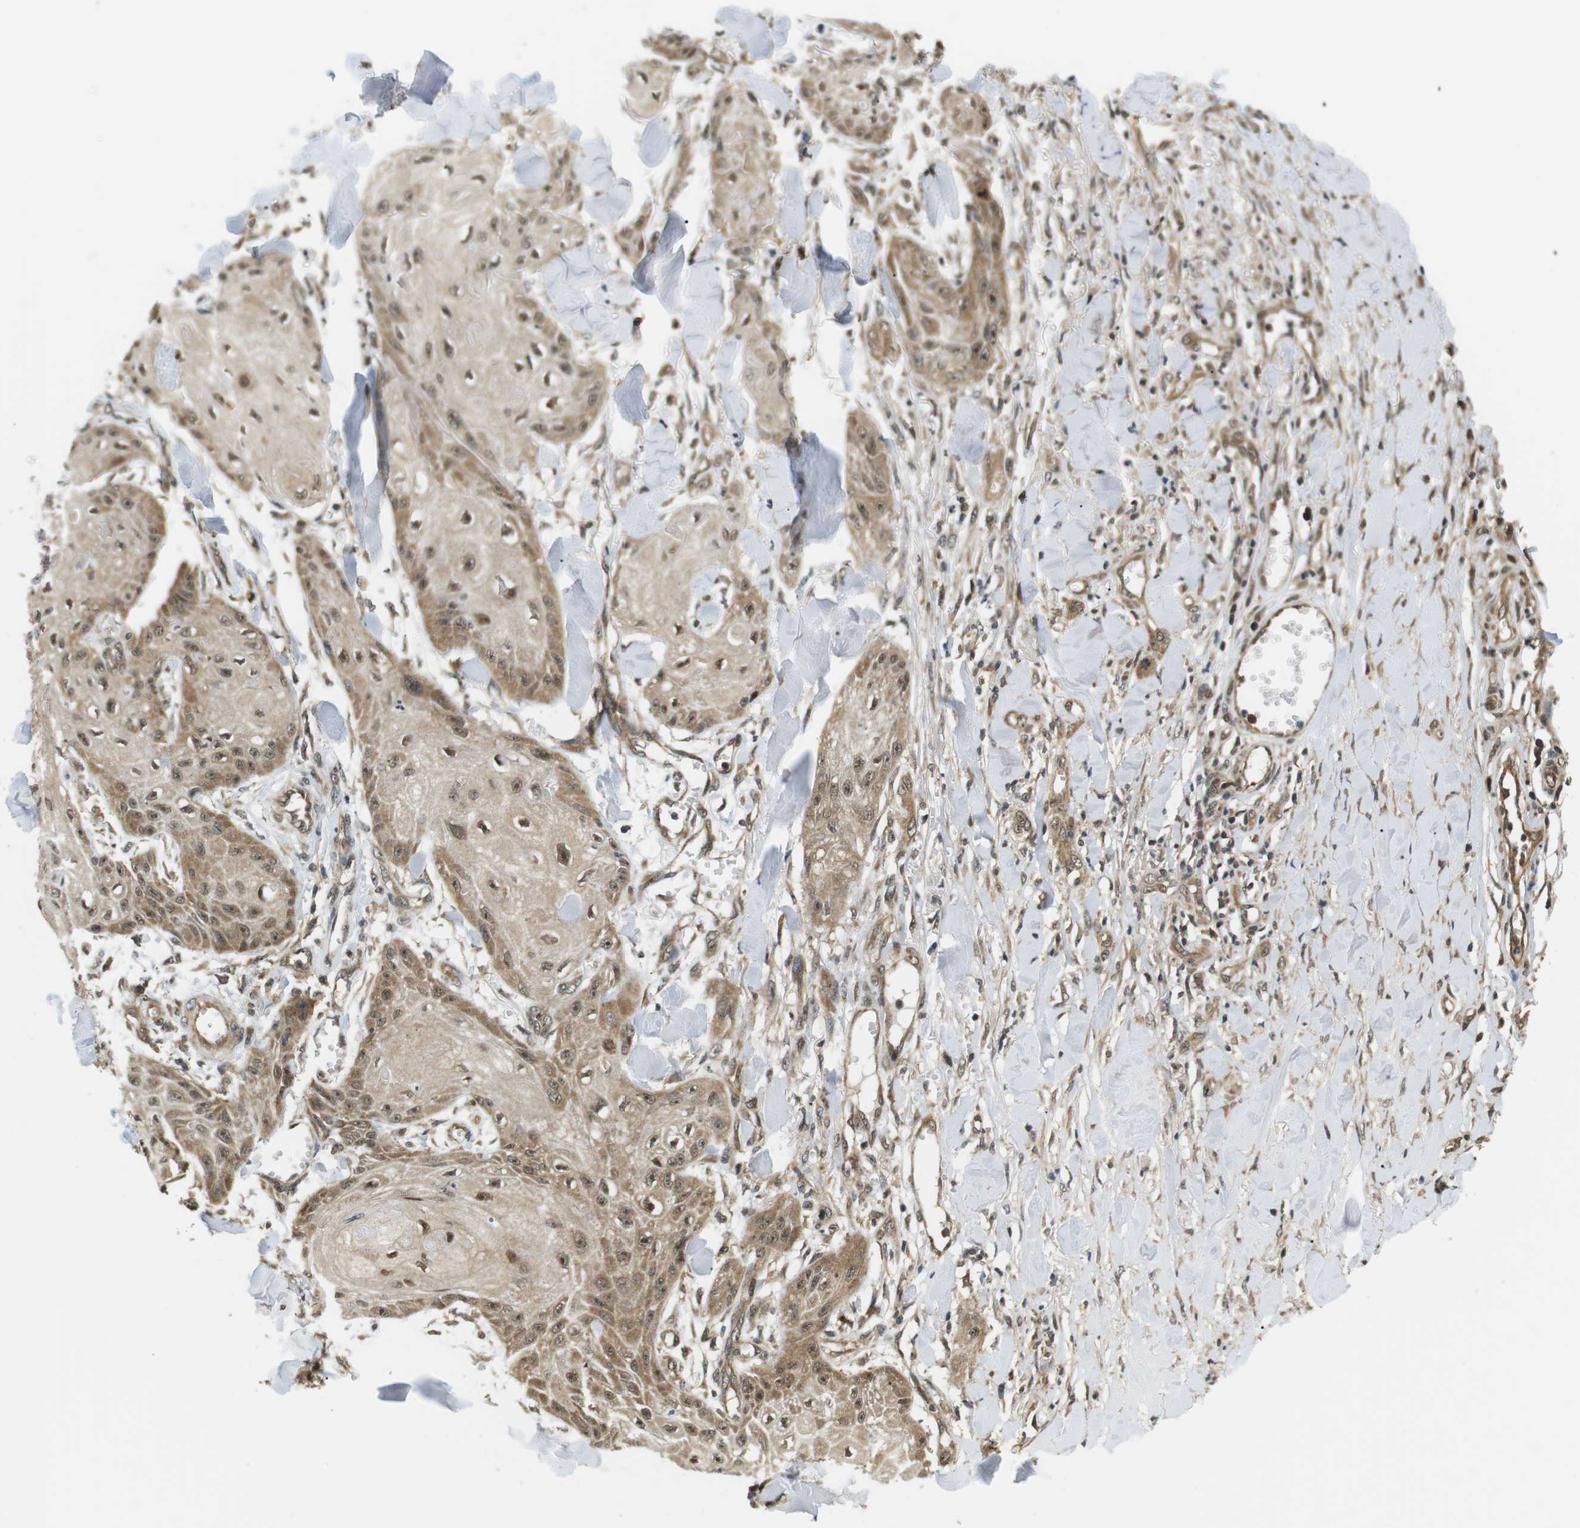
{"staining": {"intensity": "moderate", "quantity": ">75%", "location": "cytoplasmic/membranous,nuclear"}, "tissue": "skin cancer", "cell_type": "Tumor cells", "image_type": "cancer", "snomed": [{"axis": "morphology", "description": "Squamous cell carcinoma, NOS"}, {"axis": "topography", "description": "Skin"}], "caption": "Squamous cell carcinoma (skin) stained with immunohistochemistry reveals moderate cytoplasmic/membranous and nuclear positivity in about >75% of tumor cells.", "gene": "CSNK2B", "patient": {"sex": "male", "age": 74}}